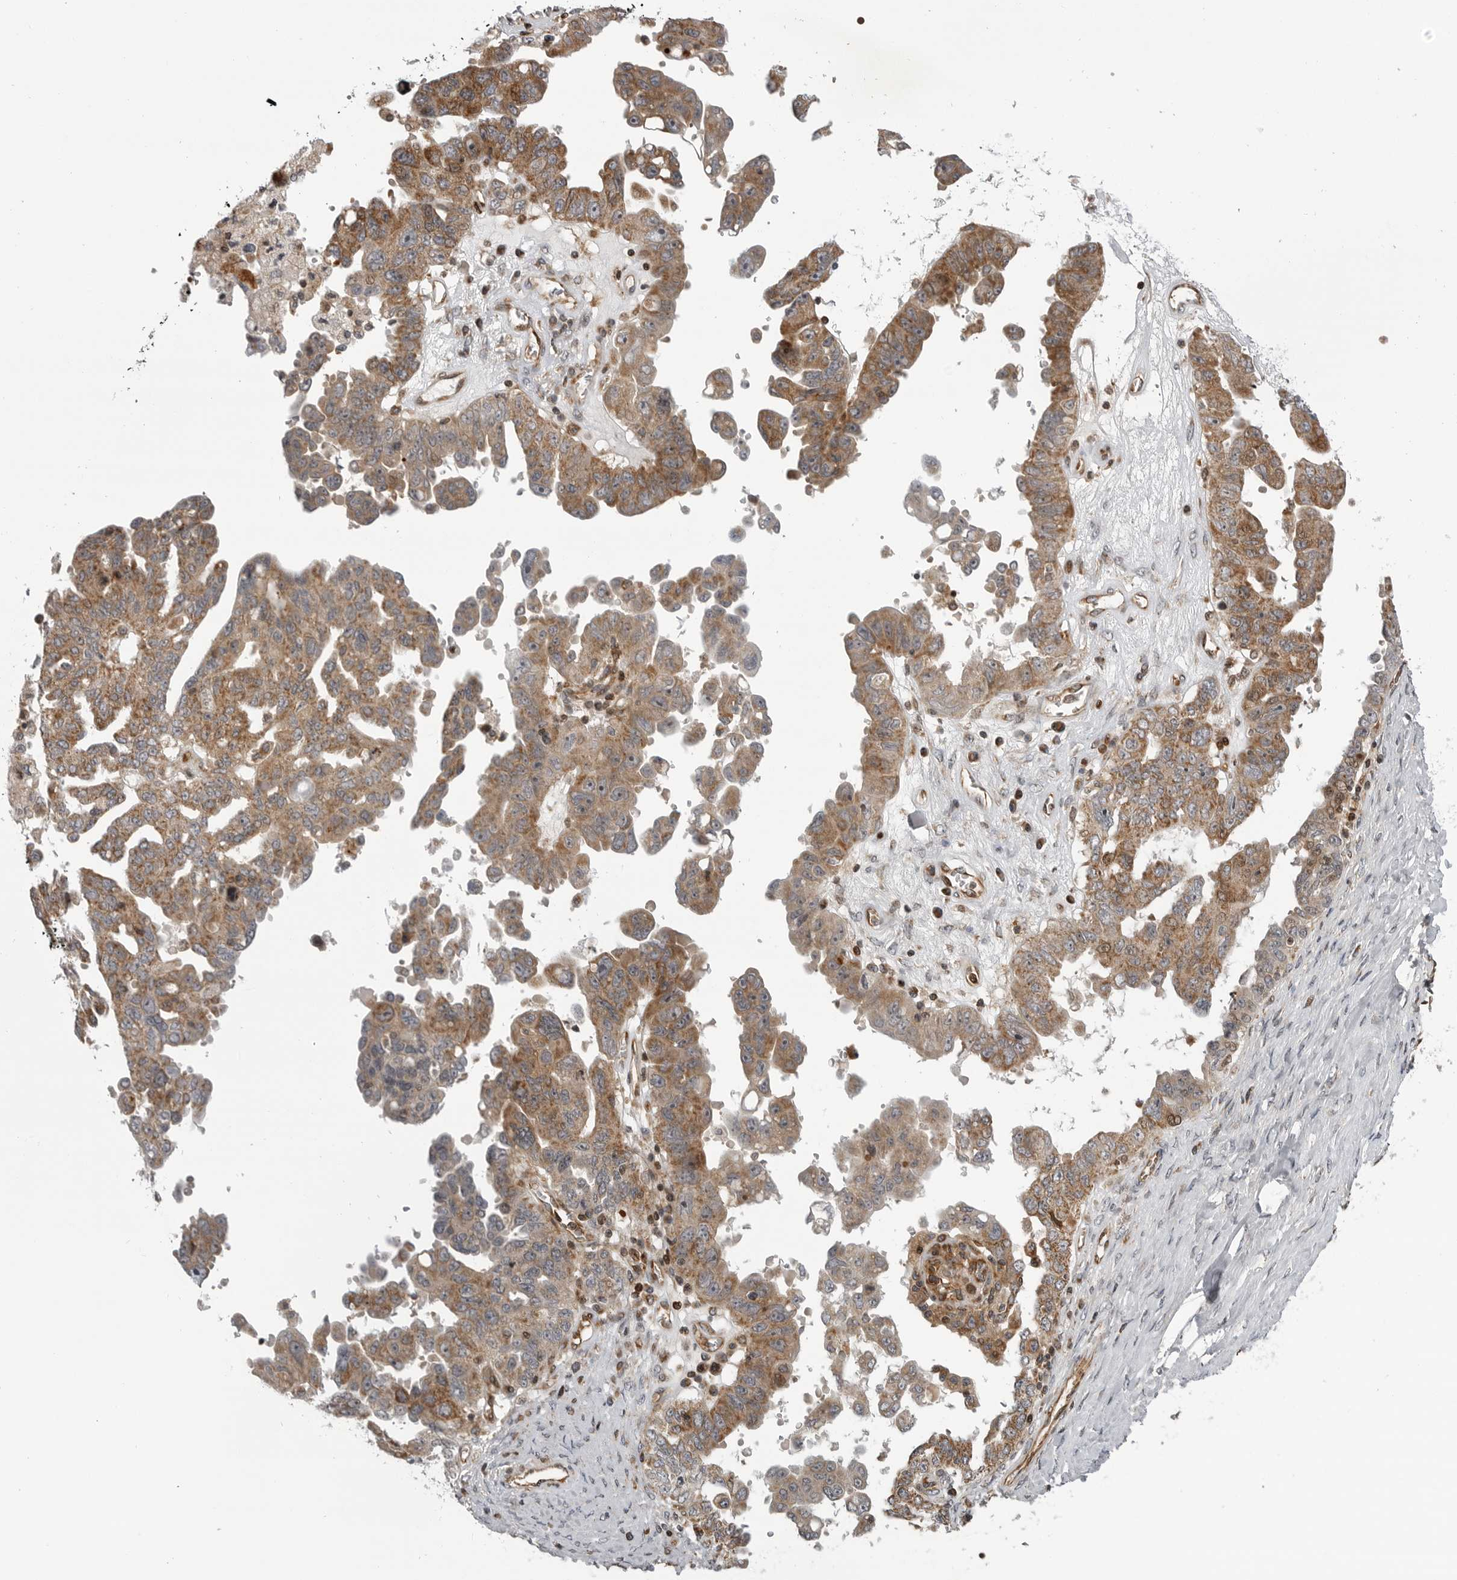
{"staining": {"intensity": "moderate", "quantity": "25%-75%", "location": "cytoplasmic/membranous"}, "tissue": "ovarian cancer", "cell_type": "Tumor cells", "image_type": "cancer", "snomed": [{"axis": "morphology", "description": "Carcinoma, endometroid"}, {"axis": "topography", "description": "Ovary"}], "caption": "IHC image of ovarian cancer stained for a protein (brown), which reveals medium levels of moderate cytoplasmic/membranous positivity in approximately 25%-75% of tumor cells.", "gene": "ABL1", "patient": {"sex": "female", "age": 62}}